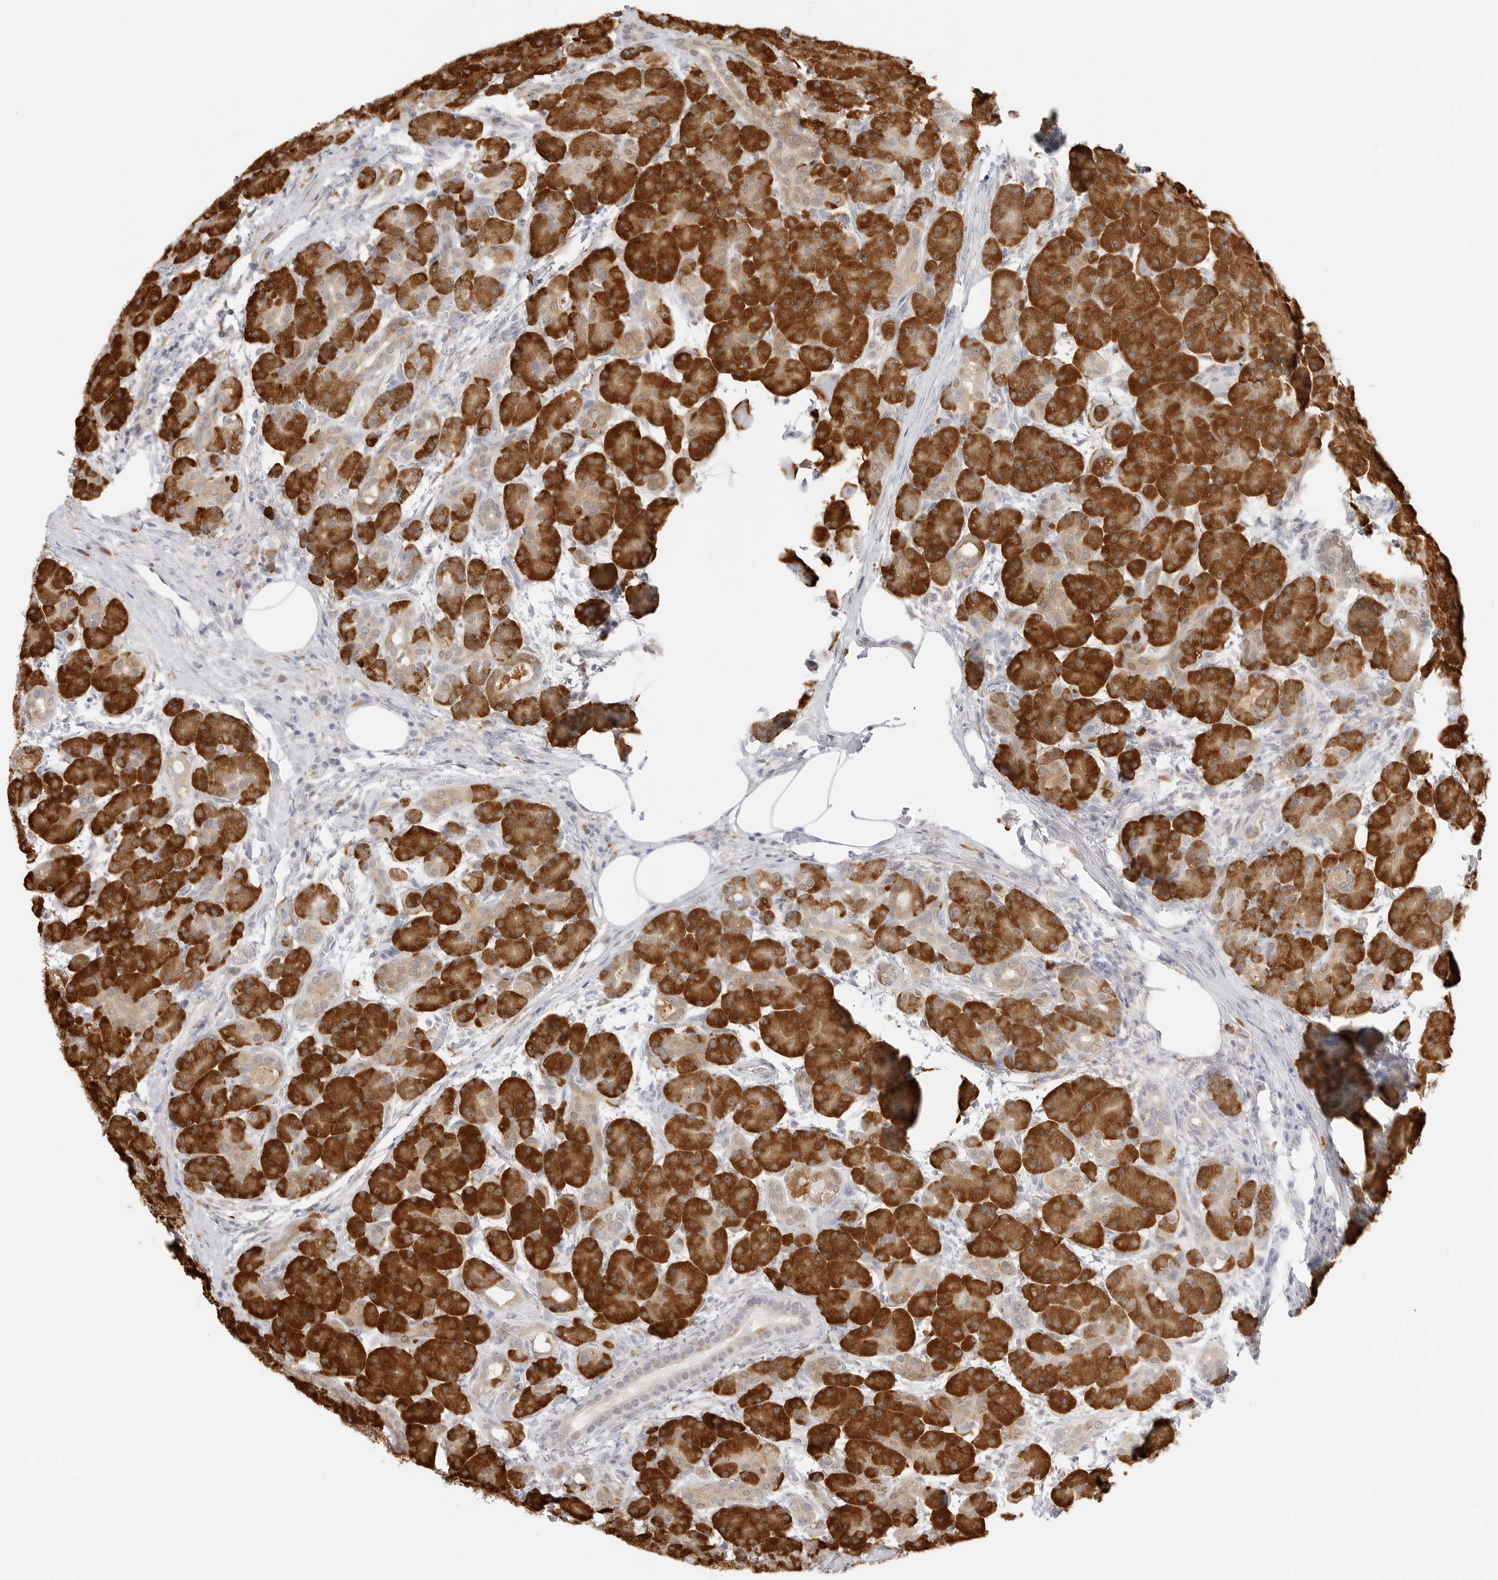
{"staining": {"intensity": "strong", "quantity": ">75%", "location": "cytoplasmic/membranous"}, "tissue": "pancreas", "cell_type": "Exocrine glandular cells", "image_type": "normal", "snomed": [{"axis": "morphology", "description": "Normal tissue, NOS"}, {"axis": "topography", "description": "Pancreas"}], "caption": "Protein expression by immunohistochemistry (IHC) displays strong cytoplasmic/membranous staining in approximately >75% of exocrine glandular cells in benign pancreas.", "gene": "THEM4", "patient": {"sex": "male", "age": 63}}